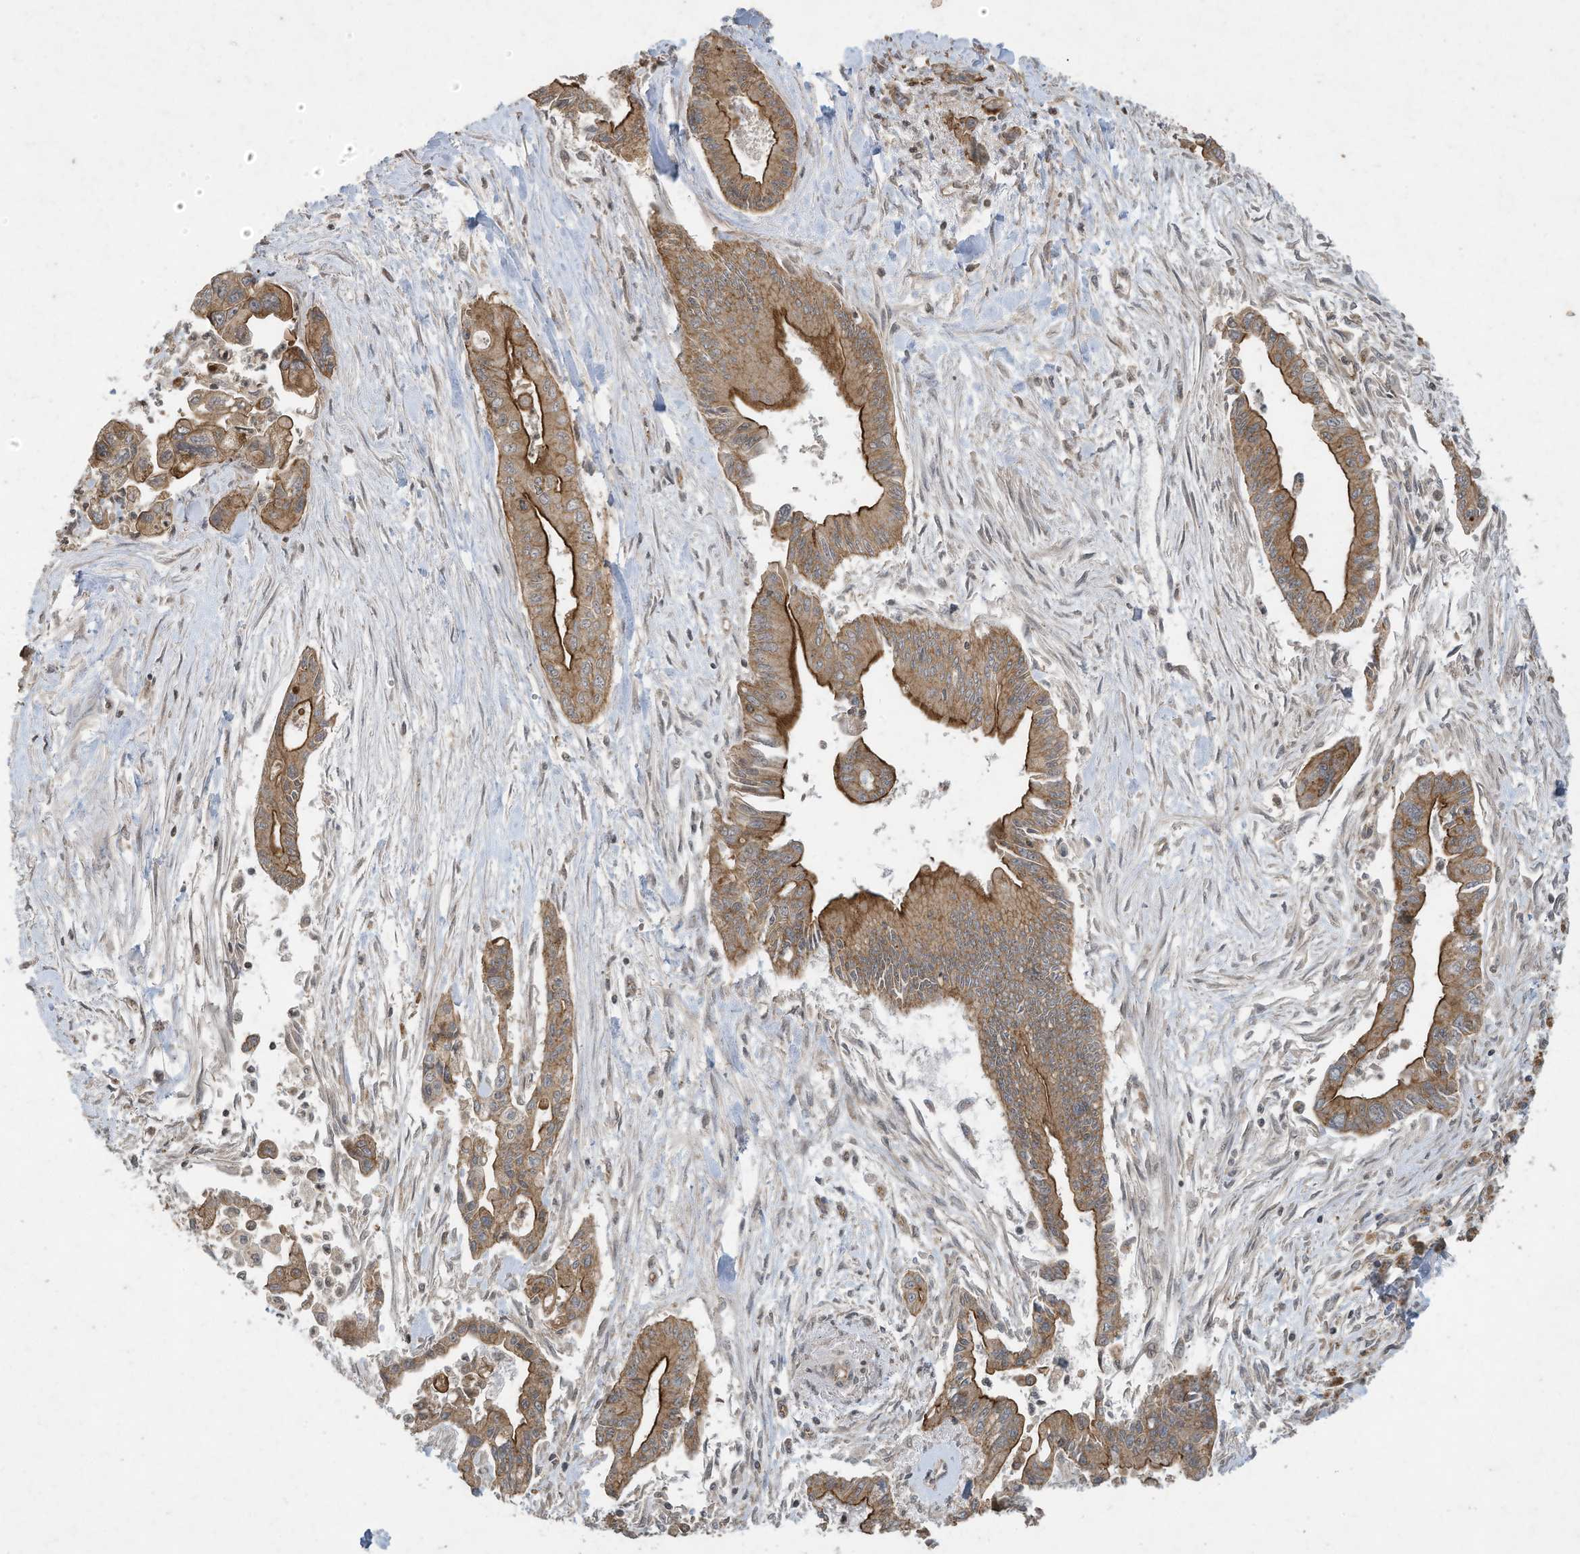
{"staining": {"intensity": "moderate", "quantity": ">75%", "location": "cytoplasmic/membranous"}, "tissue": "pancreatic cancer", "cell_type": "Tumor cells", "image_type": "cancer", "snomed": [{"axis": "morphology", "description": "Adenocarcinoma, NOS"}, {"axis": "topography", "description": "Pancreas"}], "caption": "Tumor cells reveal moderate cytoplasmic/membranous staining in about >75% of cells in pancreatic adenocarcinoma.", "gene": "MATN2", "patient": {"sex": "male", "age": 70}}